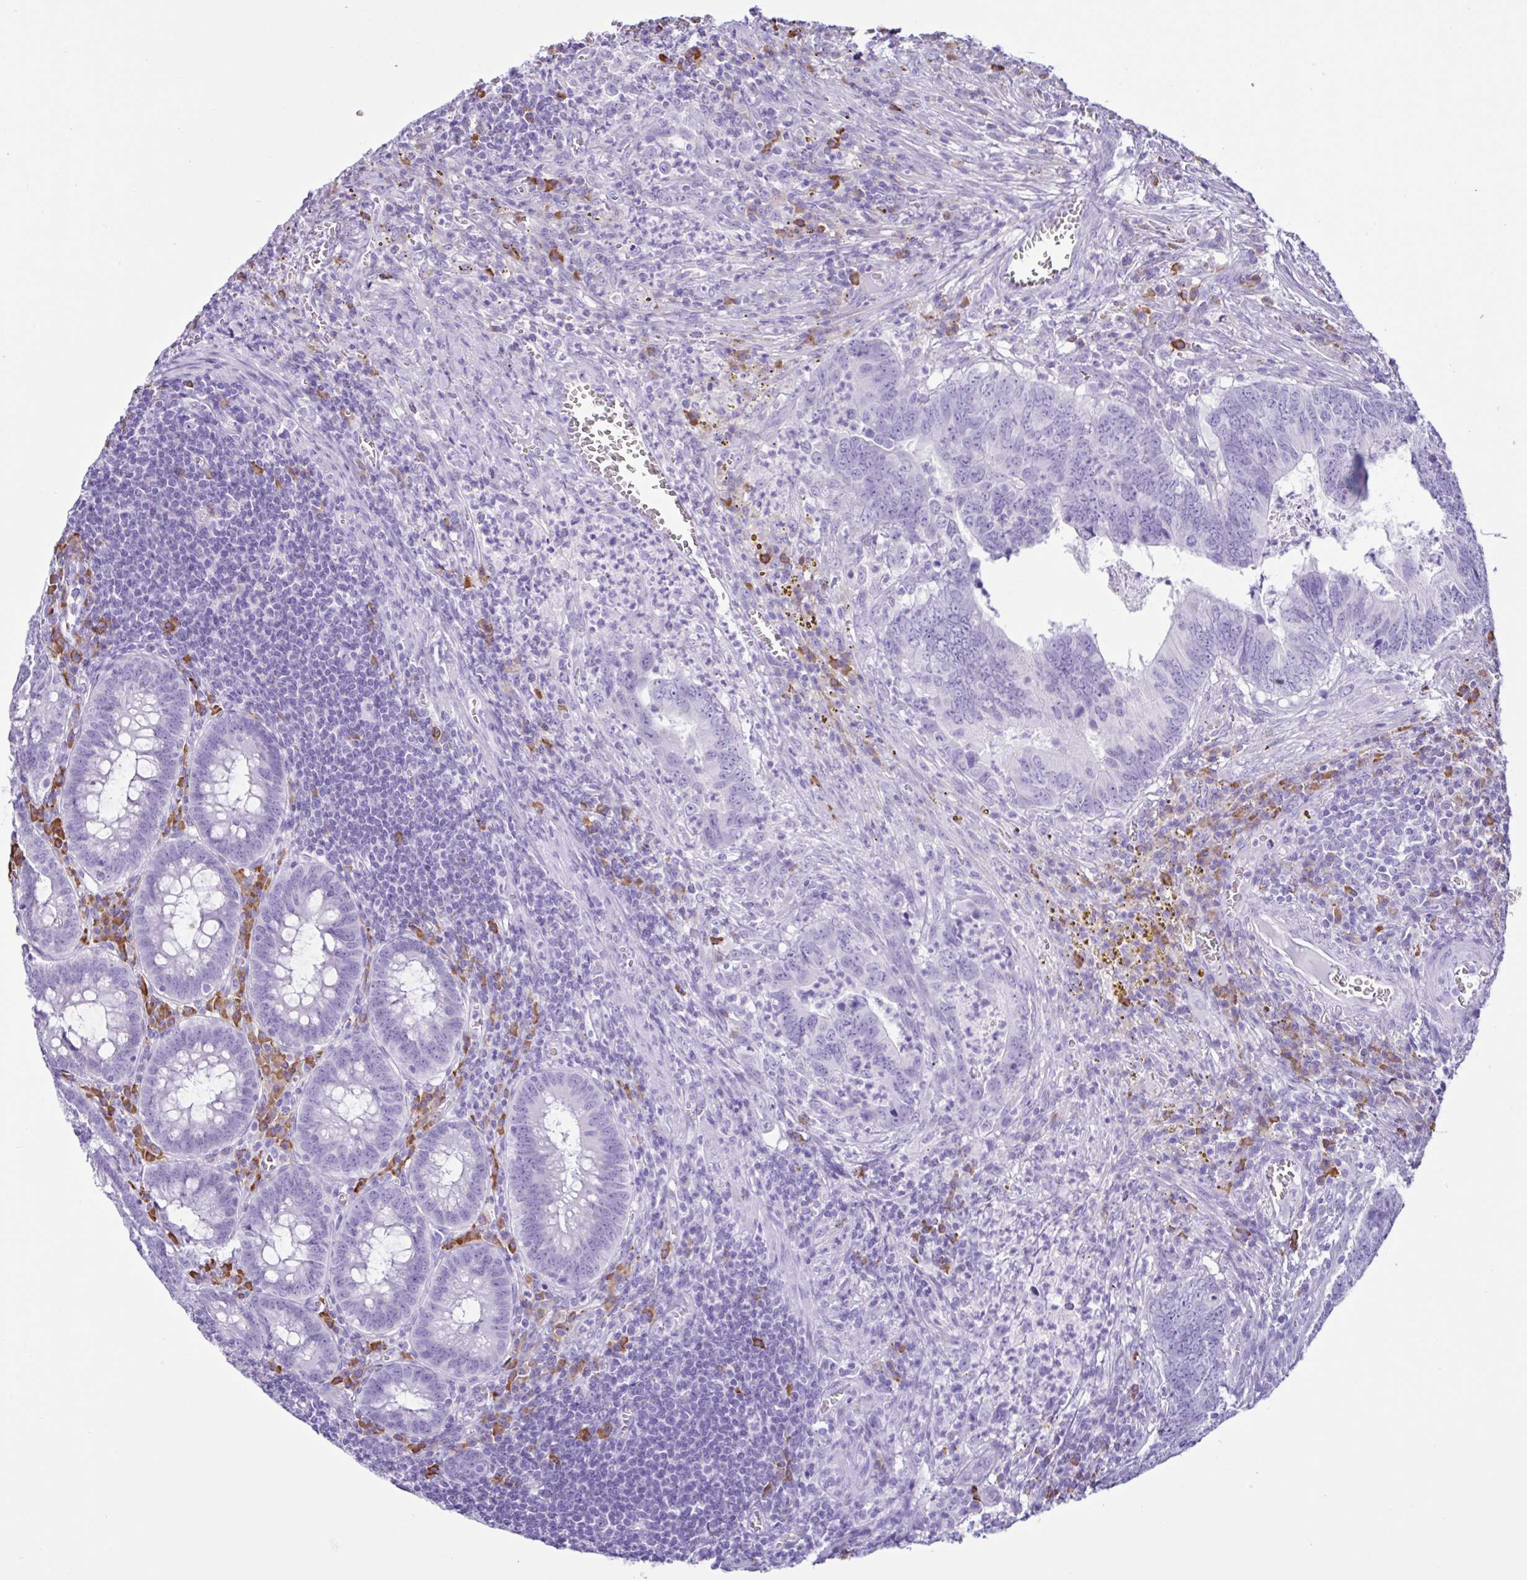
{"staining": {"intensity": "negative", "quantity": "none", "location": "none"}, "tissue": "colorectal cancer", "cell_type": "Tumor cells", "image_type": "cancer", "snomed": [{"axis": "morphology", "description": "Adenocarcinoma, NOS"}, {"axis": "topography", "description": "Colon"}], "caption": "Adenocarcinoma (colorectal) was stained to show a protein in brown. There is no significant positivity in tumor cells.", "gene": "PIGF", "patient": {"sex": "male", "age": 86}}